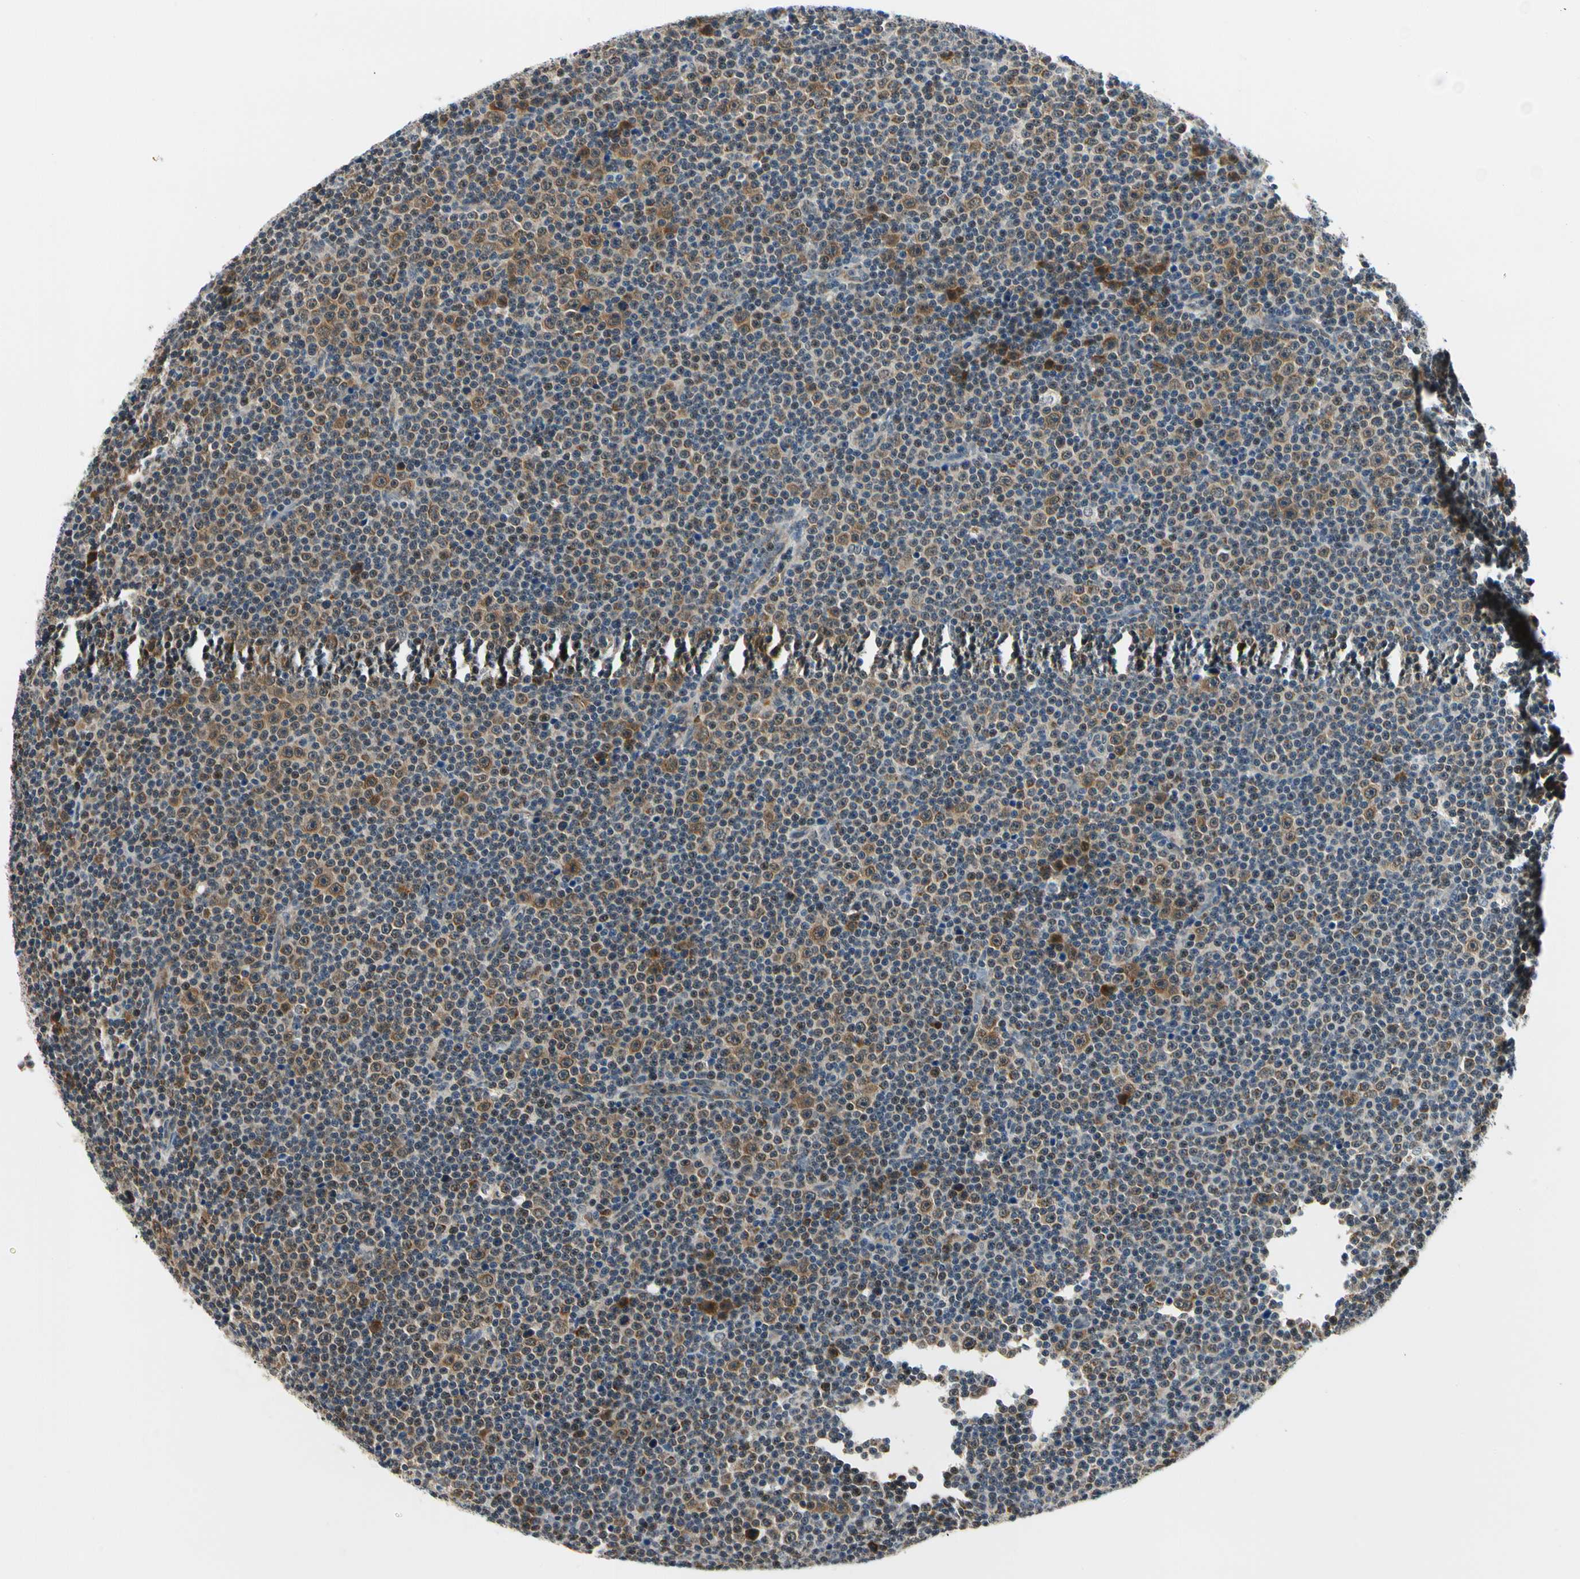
{"staining": {"intensity": "moderate", "quantity": "25%-75%", "location": "cytoplasmic/membranous"}, "tissue": "lymphoma", "cell_type": "Tumor cells", "image_type": "cancer", "snomed": [{"axis": "morphology", "description": "Malignant lymphoma, non-Hodgkin's type, Low grade"}, {"axis": "topography", "description": "Lymph node"}], "caption": "Human lymphoma stained with a protein marker shows moderate staining in tumor cells.", "gene": "PDK2", "patient": {"sex": "female", "age": 67}}